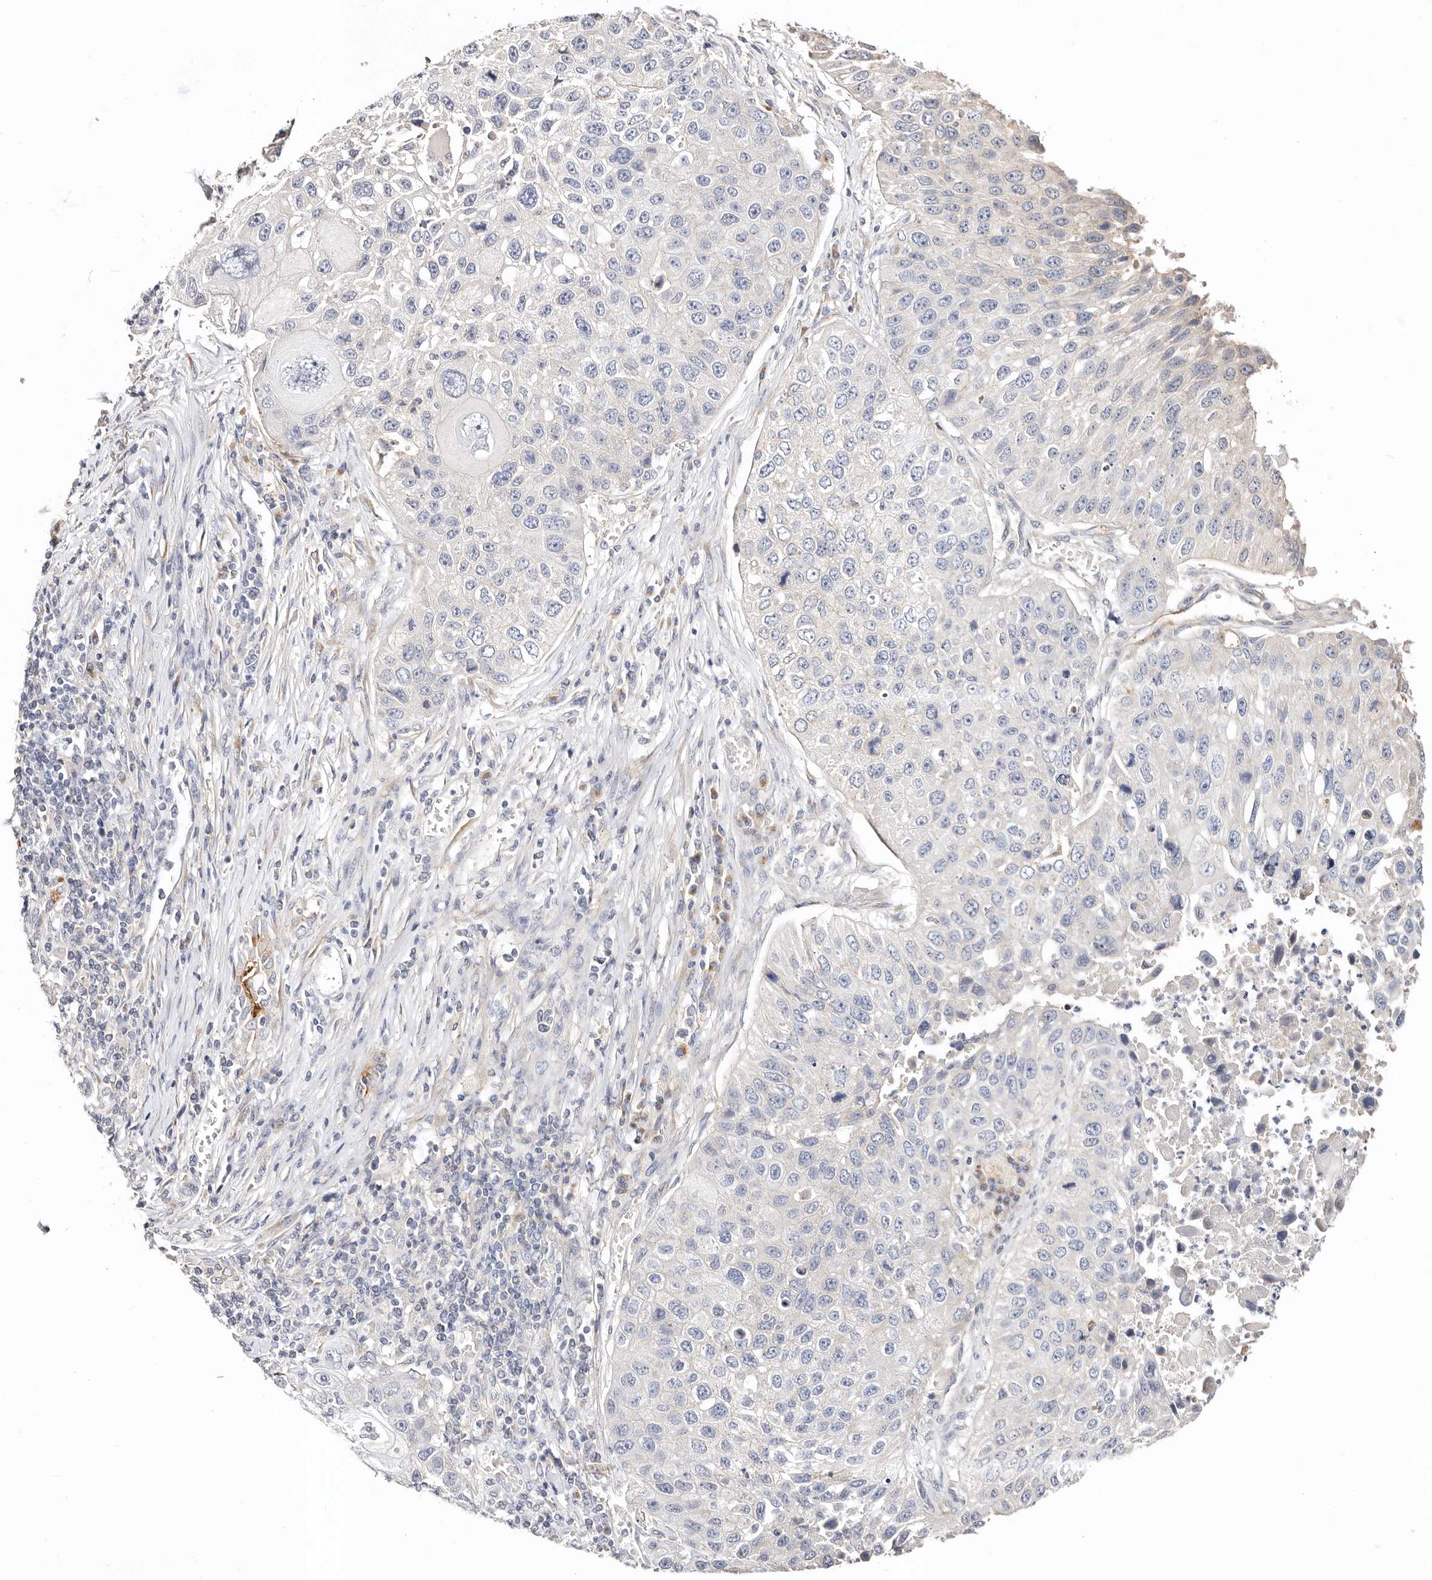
{"staining": {"intensity": "negative", "quantity": "none", "location": "none"}, "tissue": "lung cancer", "cell_type": "Tumor cells", "image_type": "cancer", "snomed": [{"axis": "morphology", "description": "Squamous cell carcinoma, NOS"}, {"axis": "topography", "description": "Lung"}], "caption": "Immunohistochemical staining of lung cancer (squamous cell carcinoma) exhibits no significant positivity in tumor cells. The staining was performed using DAB to visualize the protein expression in brown, while the nuclei were stained in blue with hematoxylin (Magnification: 20x).", "gene": "DNASE1", "patient": {"sex": "male", "age": 61}}